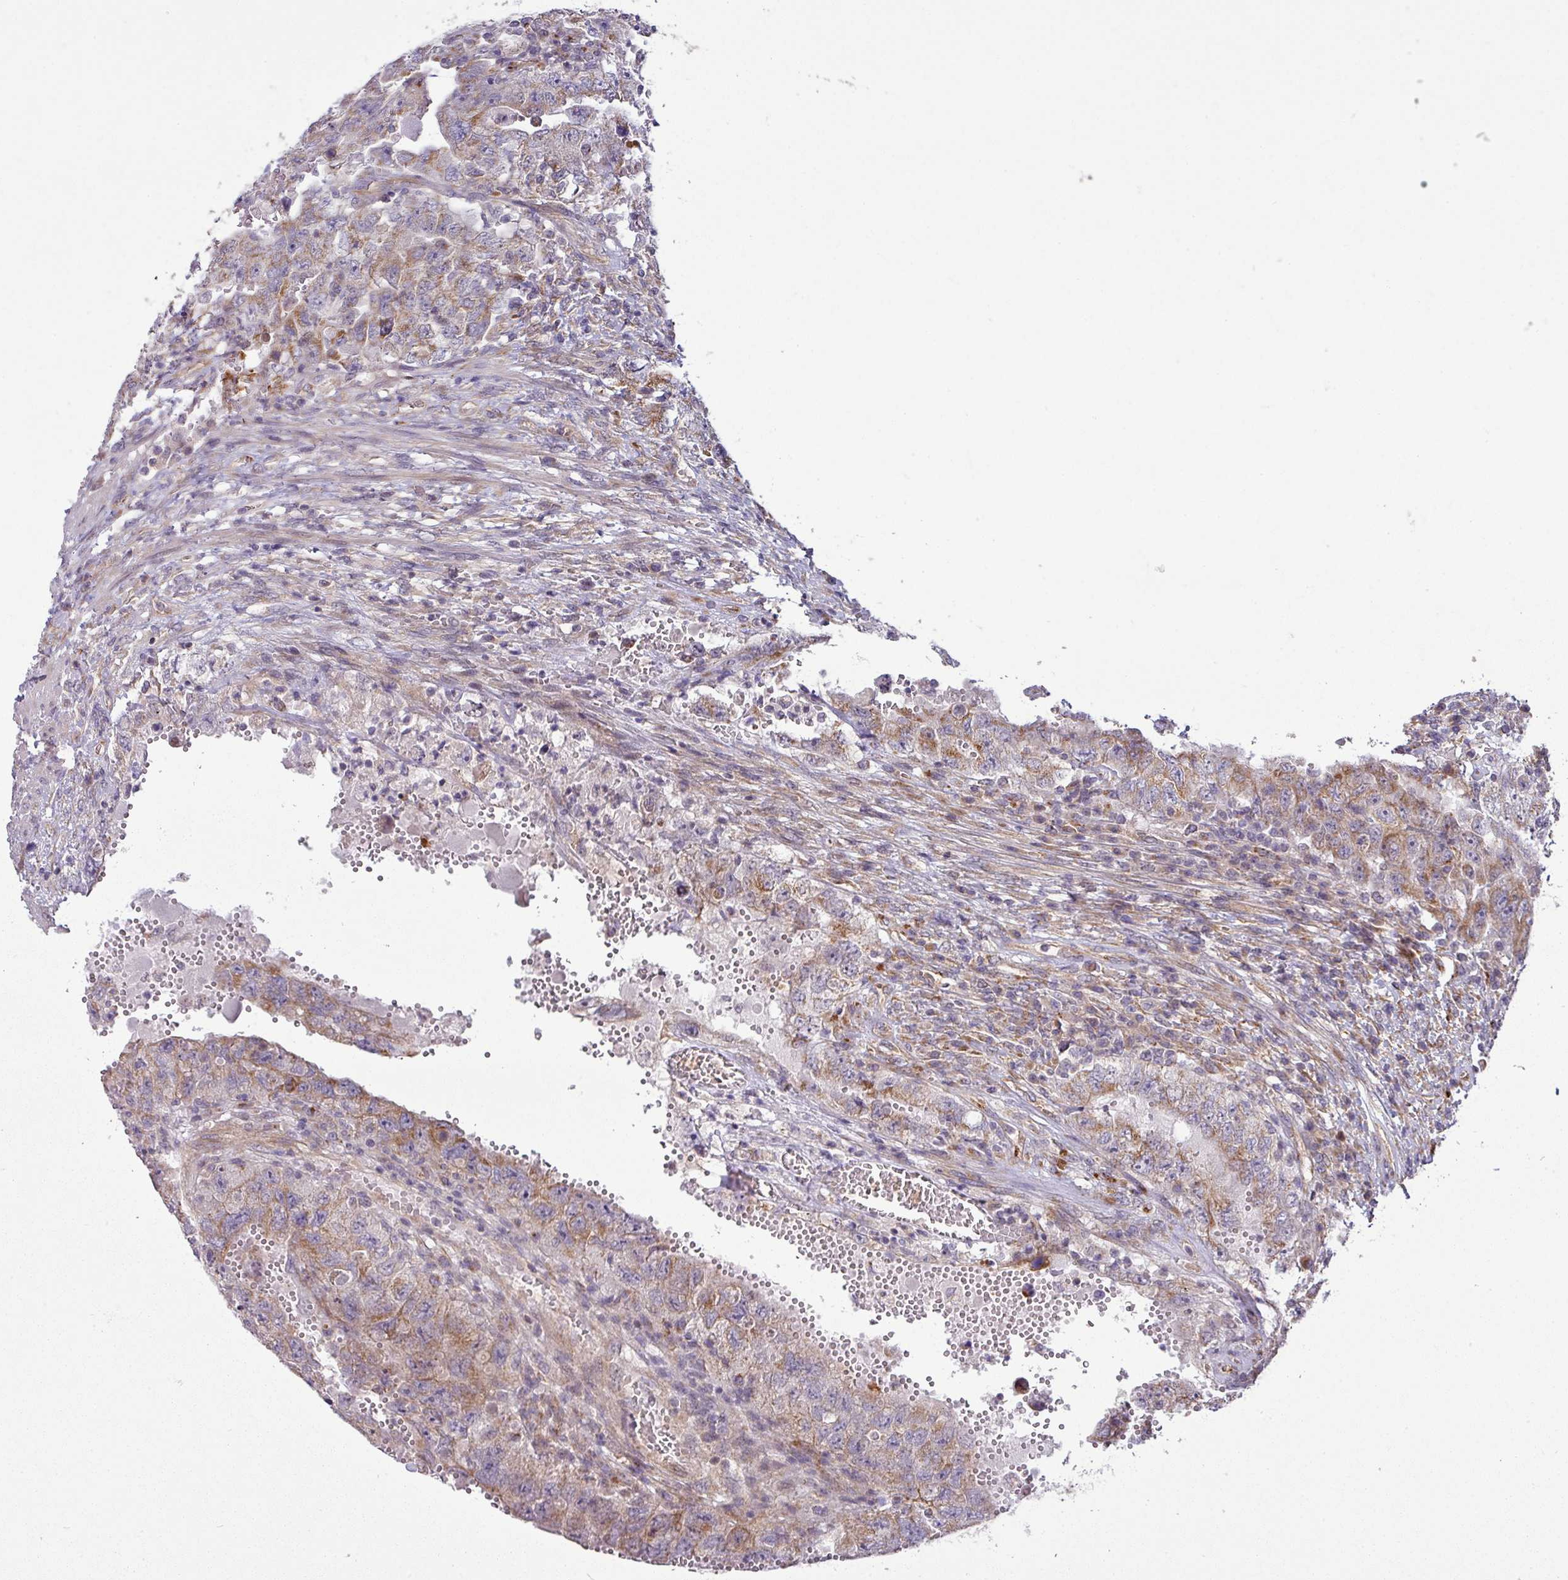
{"staining": {"intensity": "moderate", "quantity": ">75%", "location": "cytoplasmic/membranous"}, "tissue": "testis cancer", "cell_type": "Tumor cells", "image_type": "cancer", "snomed": [{"axis": "morphology", "description": "Carcinoma, Embryonal, NOS"}, {"axis": "topography", "description": "Testis"}], "caption": "Testis cancer (embryonal carcinoma) stained for a protein (brown) reveals moderate cytoplasmic/membranous positive expression in about >75% of tumor cells.", "gene": "TIMMDC1", "patient": {"sex": "male", "age": 26}}